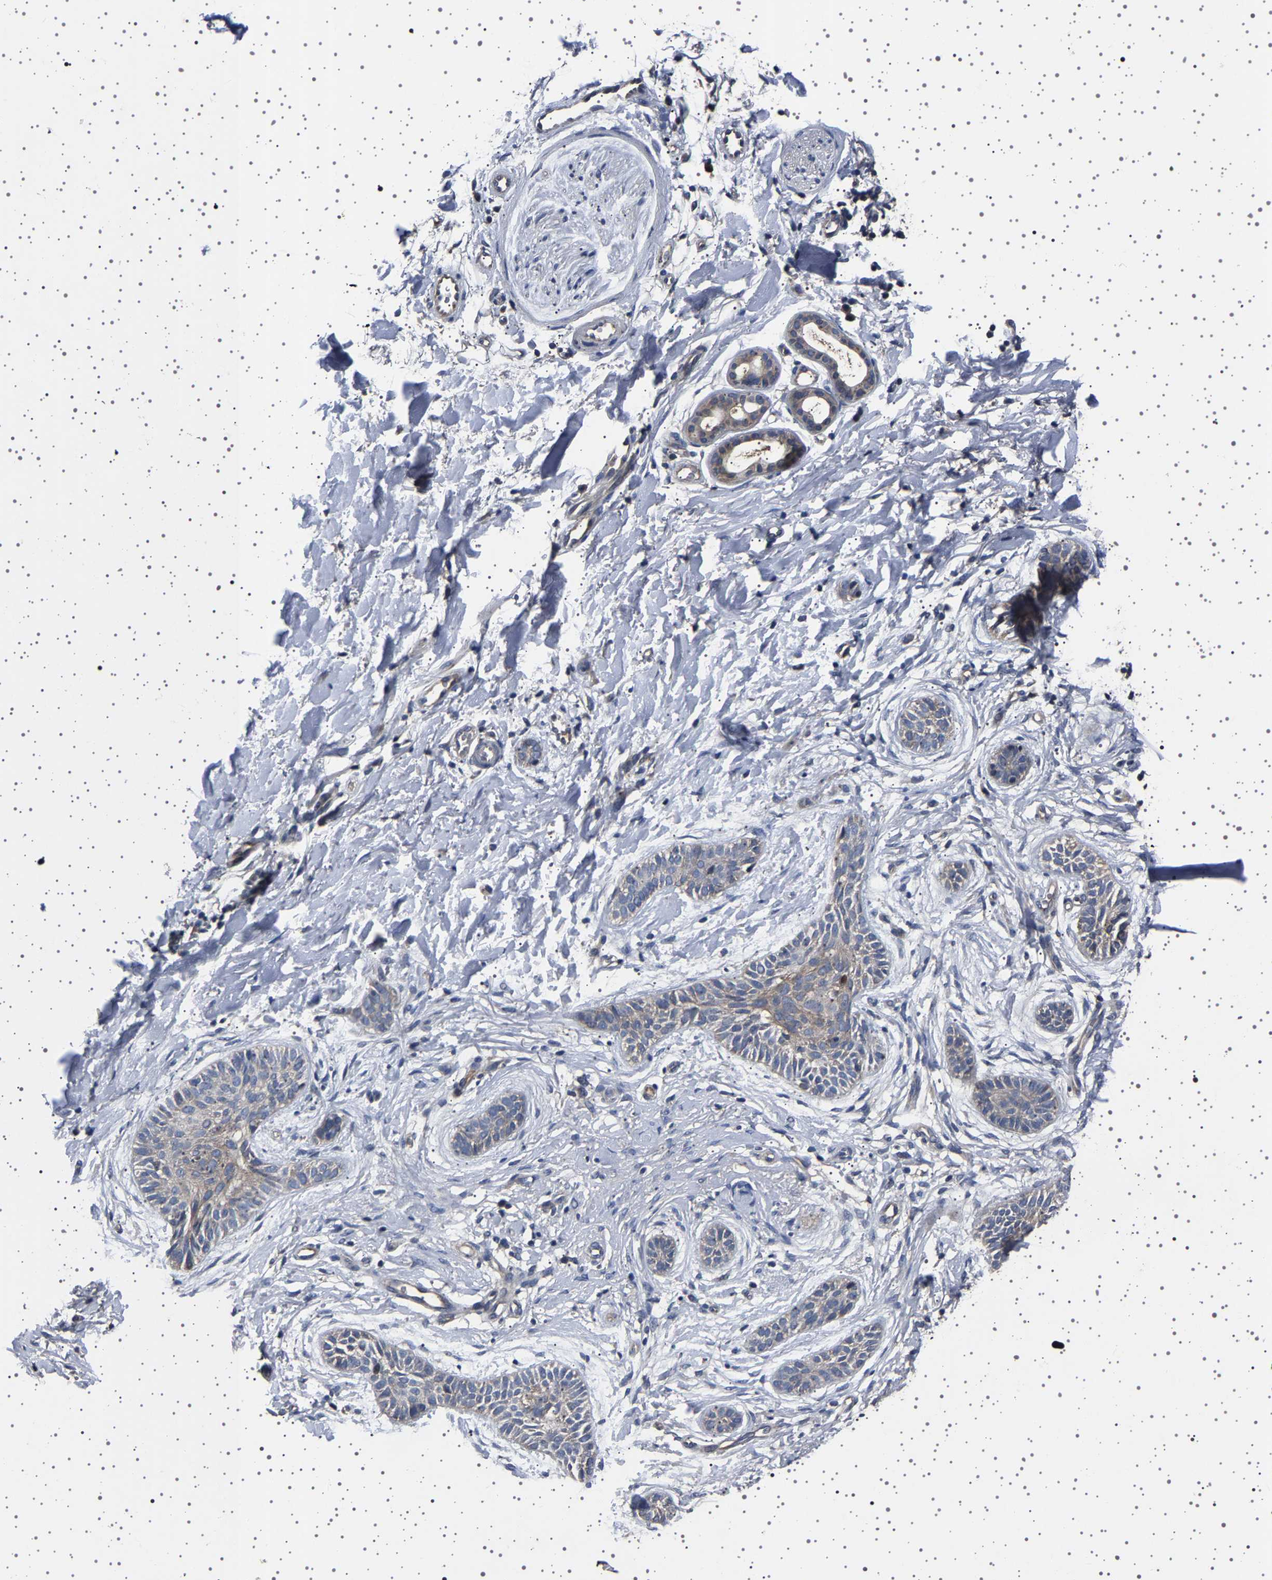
{"staining": {"intensity": "weak", "quantity": "25%-75%", "location": "cytoplasmic/membranous"}, "tissue": "skin cancer", "cell_type": "Tumor cells", "image_type": "cancer", "snomed": [{"axis": "morphology", "description": "Normal tissue, NOS"}, {"axis": "morphology", "description": "Basal cell carcinoma"}, {"axis": "topography", "description": "Skin"}], "caption": "Human skin cancer (basal cell carcinoma) stained for a protein (brown) shows weak cytoplasmic/membranous positive staining in approximately 25%-75% of tumor cells.", "gene": "NCKAP1", "patient": {"sex": "male", "age": 63}}